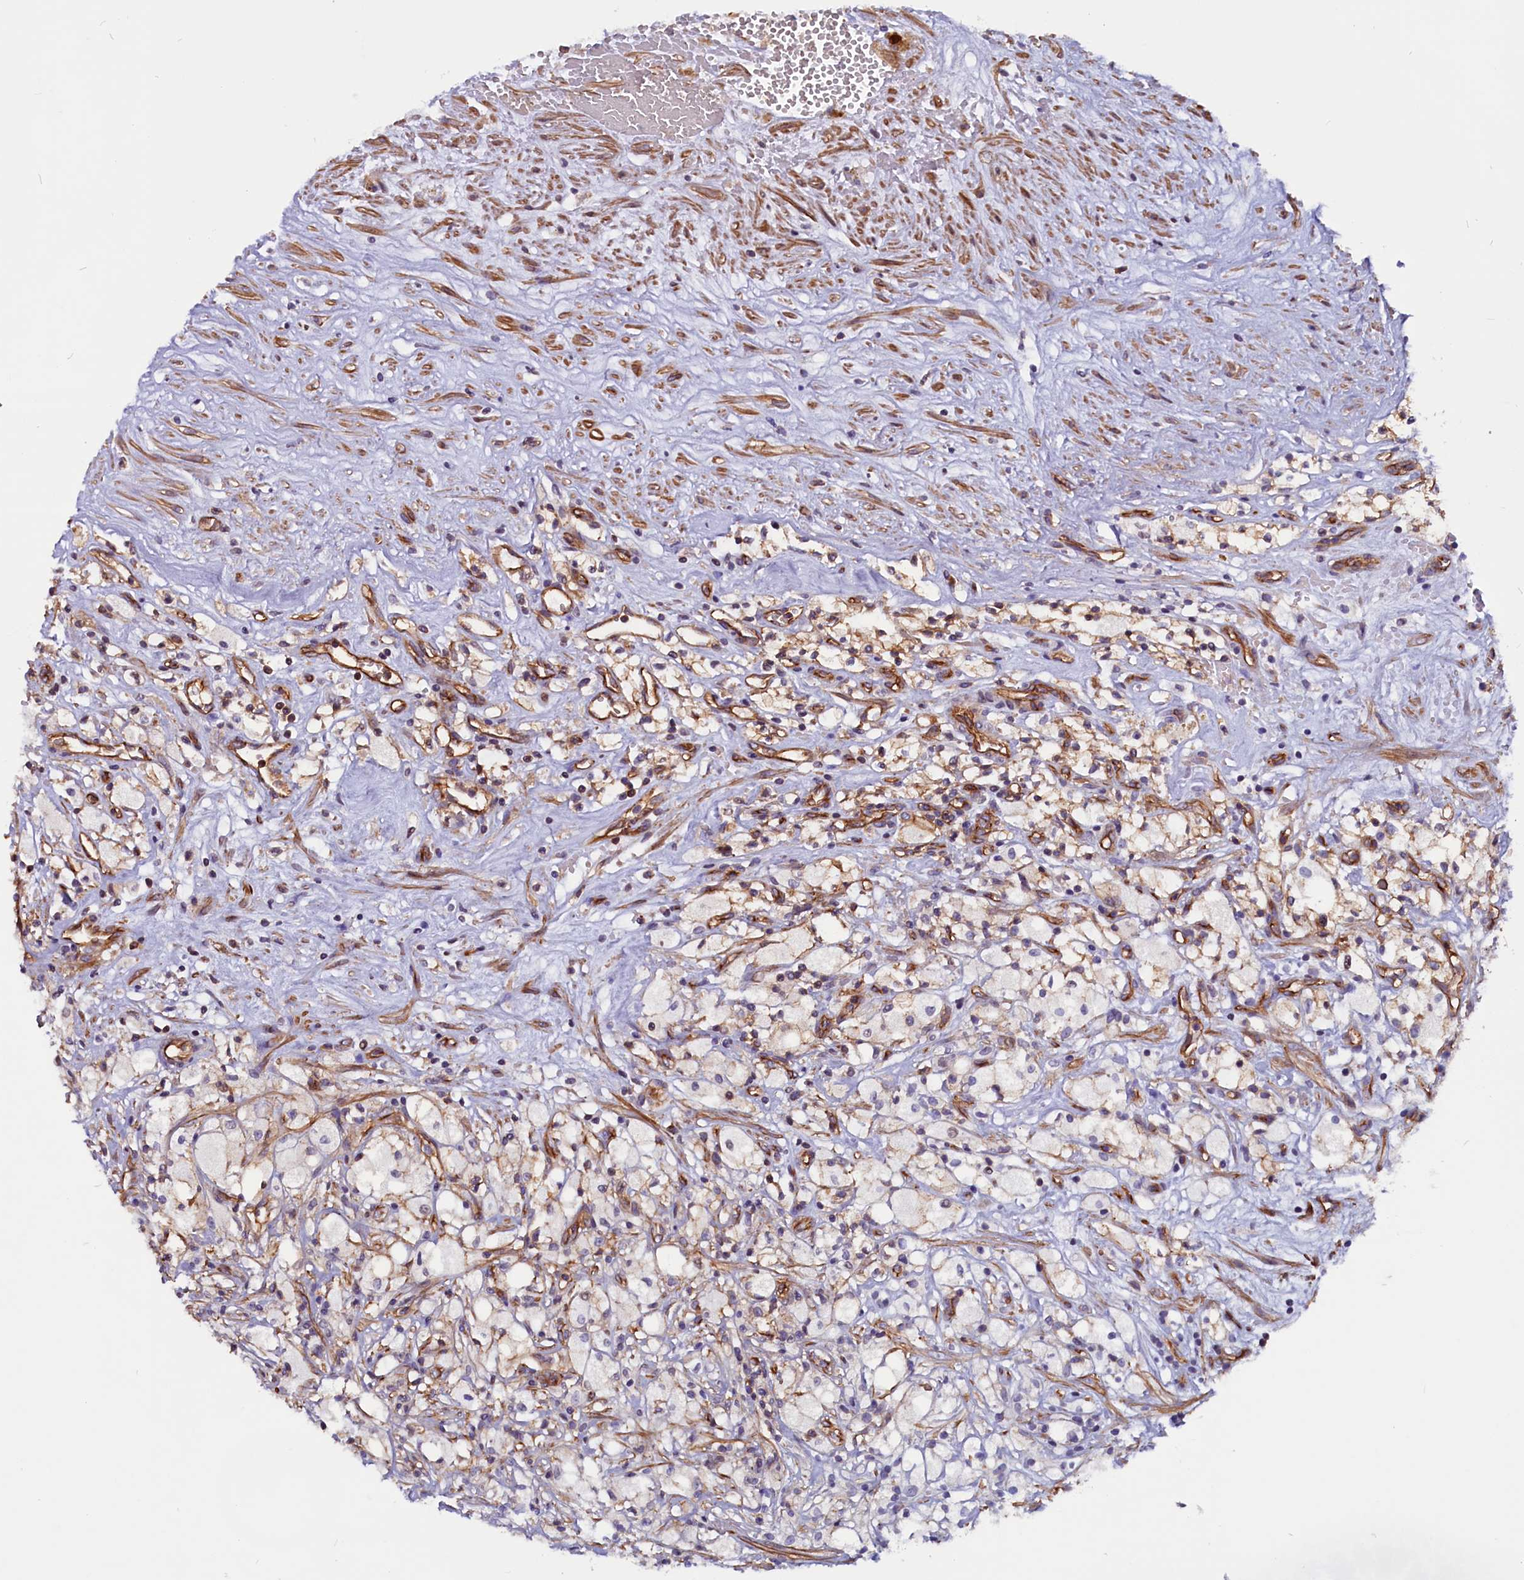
{"staining": {"intensity": "weak", "quantity": "25%-75%", "location": "cytoplasmic/membranous"}, "tissue": "renal cancer", "cell_type": "Tumor cells", "image_type": "cancer", "snomed": [{"axis": "morphology", "description": "Adenocarcinoma, NOS"}, {"axis": "topography", "description": "Kidney"}], "caption": "Renal cancer (adenocarcinoma) stained with a brown dye reveals weak cytoplasmic/membranous positive positivity in about 25%-75% of tumor cells.", "gene": "ZNF749", "patient": {"sex": "male", "age": 59}}